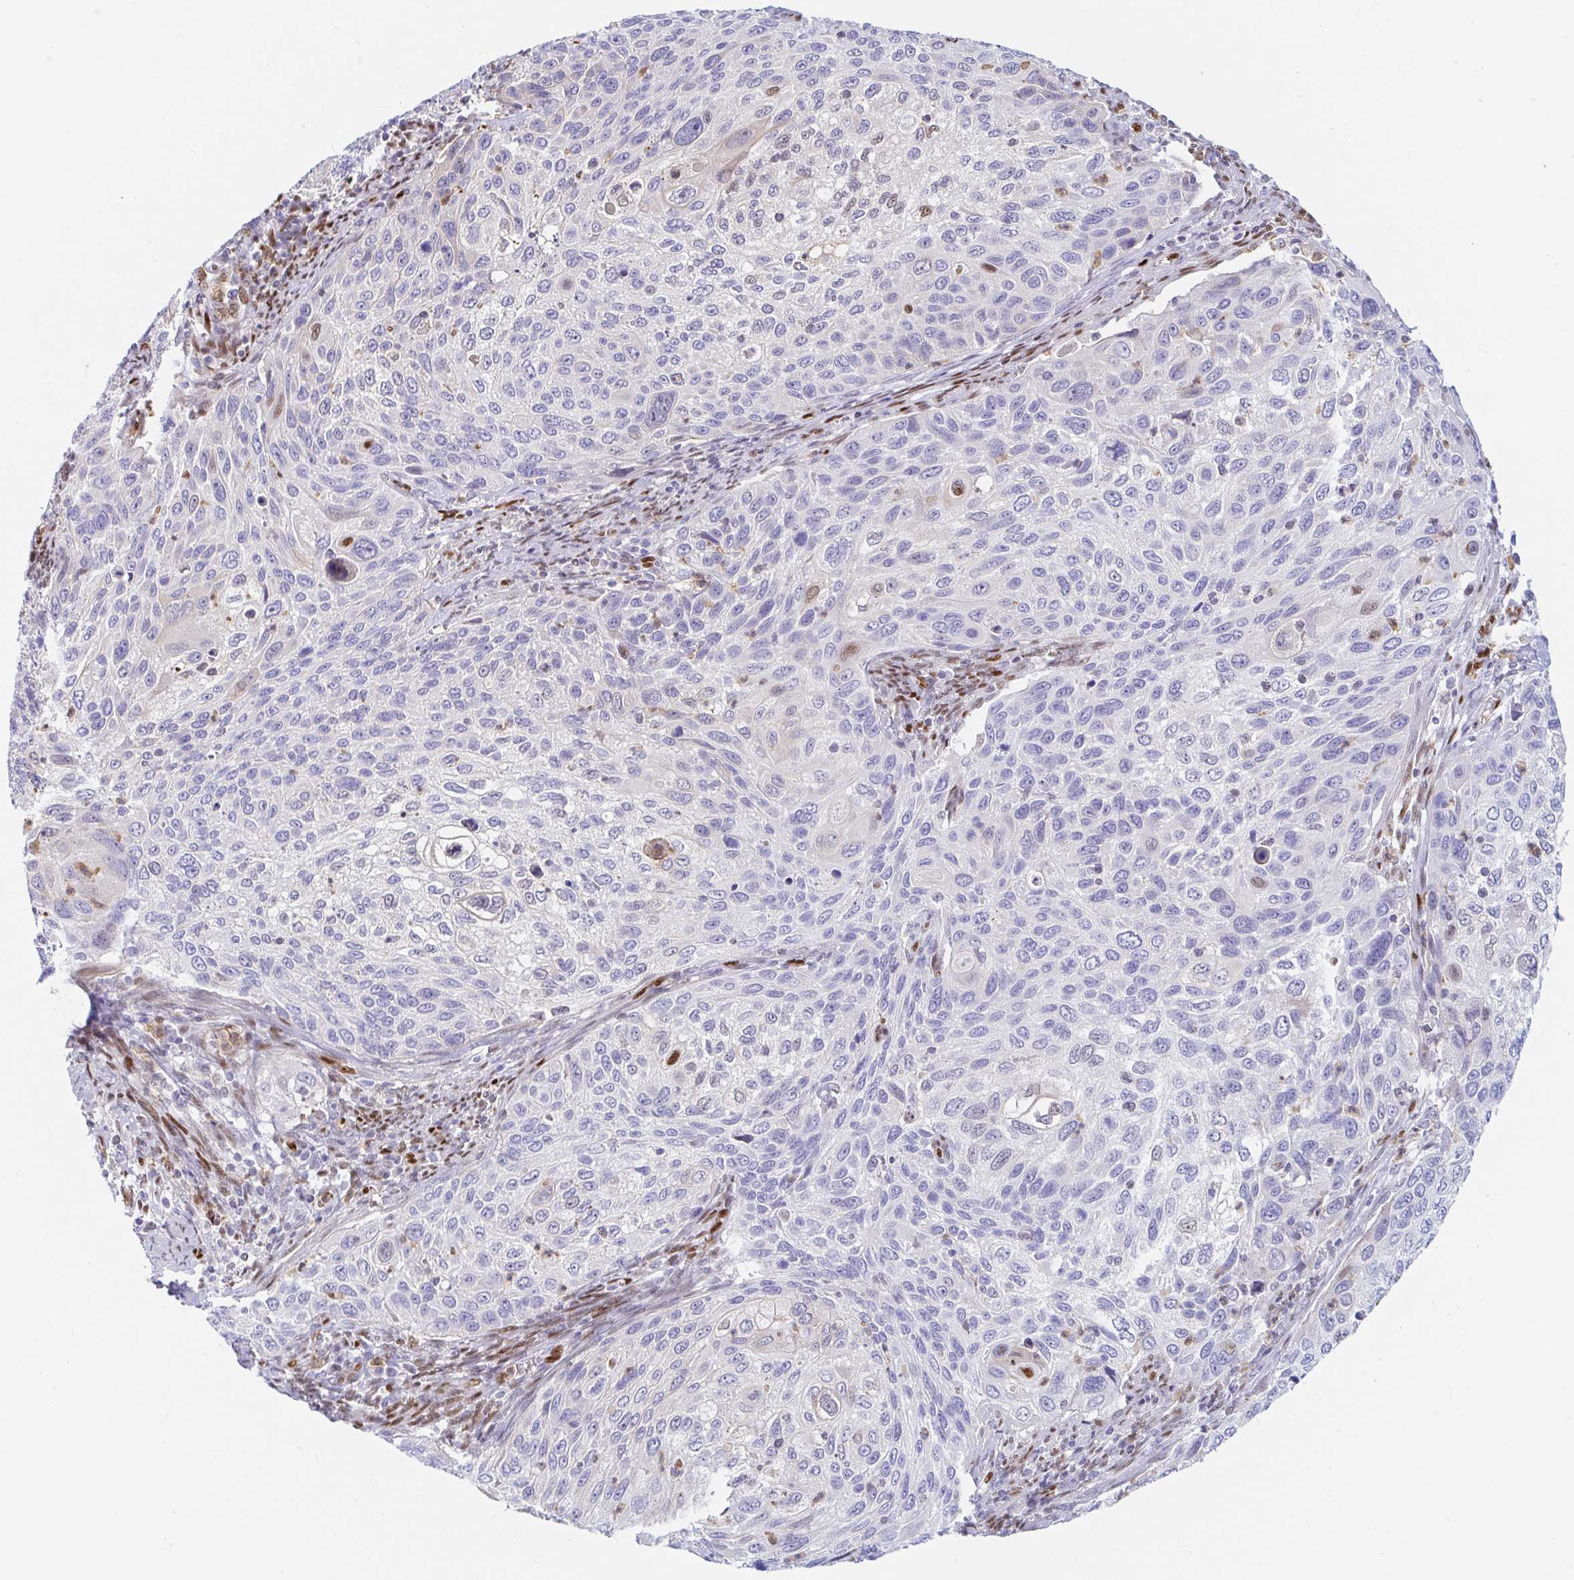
{"staining": {"intensity": "negative", "quantity": "none", "location": "none"}, "tissue": "cervical cancer", "cell_type": "Tumor cells", "image_type": "cancer", "snomed": [{"axis": "morphology", "description": "Squamous cell carcinoma, NOS"}, {"axis": "topography", "description": "Cervix"}], "caption": "Squamous cell carcinoma (cervical) was stained to show a protein in brown. There is no significant expression in tumor cells.", "gene": "HINFP", "patient": {"sex": "female", "age": 70}}